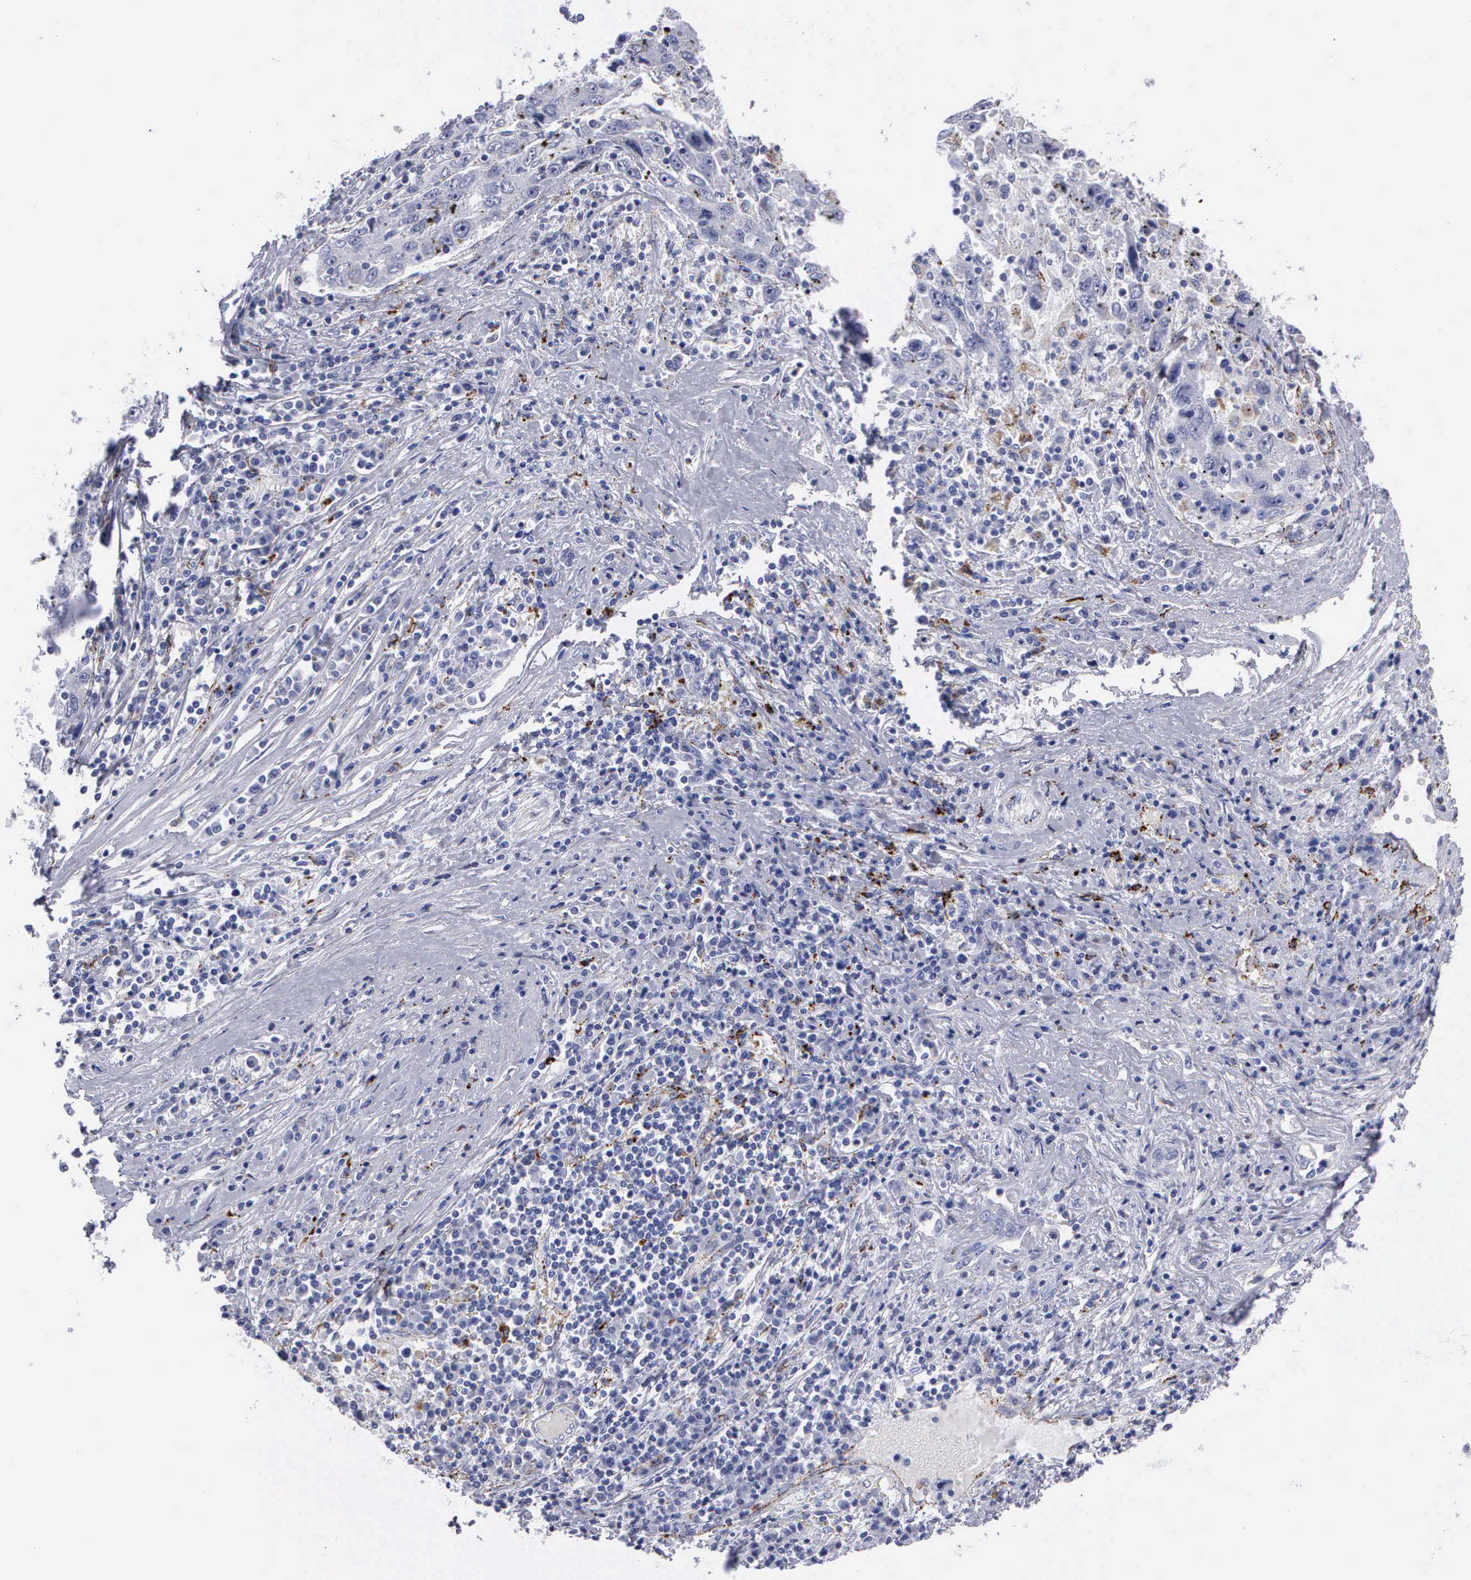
{"staining": {"intensity": "negative", "quantity": "none", "location": "none"}, "tissue": "liver cancer", "cell_type": "Tumor cells", "image_type": "cancer", "snomed": [{"axis": "morphology", "description": "Carcinoma, Hepatocellular, NOS"}, {"axis": "topography", "description": "Liver"}], "caption": "The micrograph exhibits no significant staining in tumor cells of liver cancer (hepatocellular carcinoma). (Stains: DAB (3,3'-diaminobenzidine) IHC with hematoxylin counter stain, Microscopy: brightfield microscopy at high magnification).", "gene": "CTSL", "patient": {"sex": "male", "age": 49}}